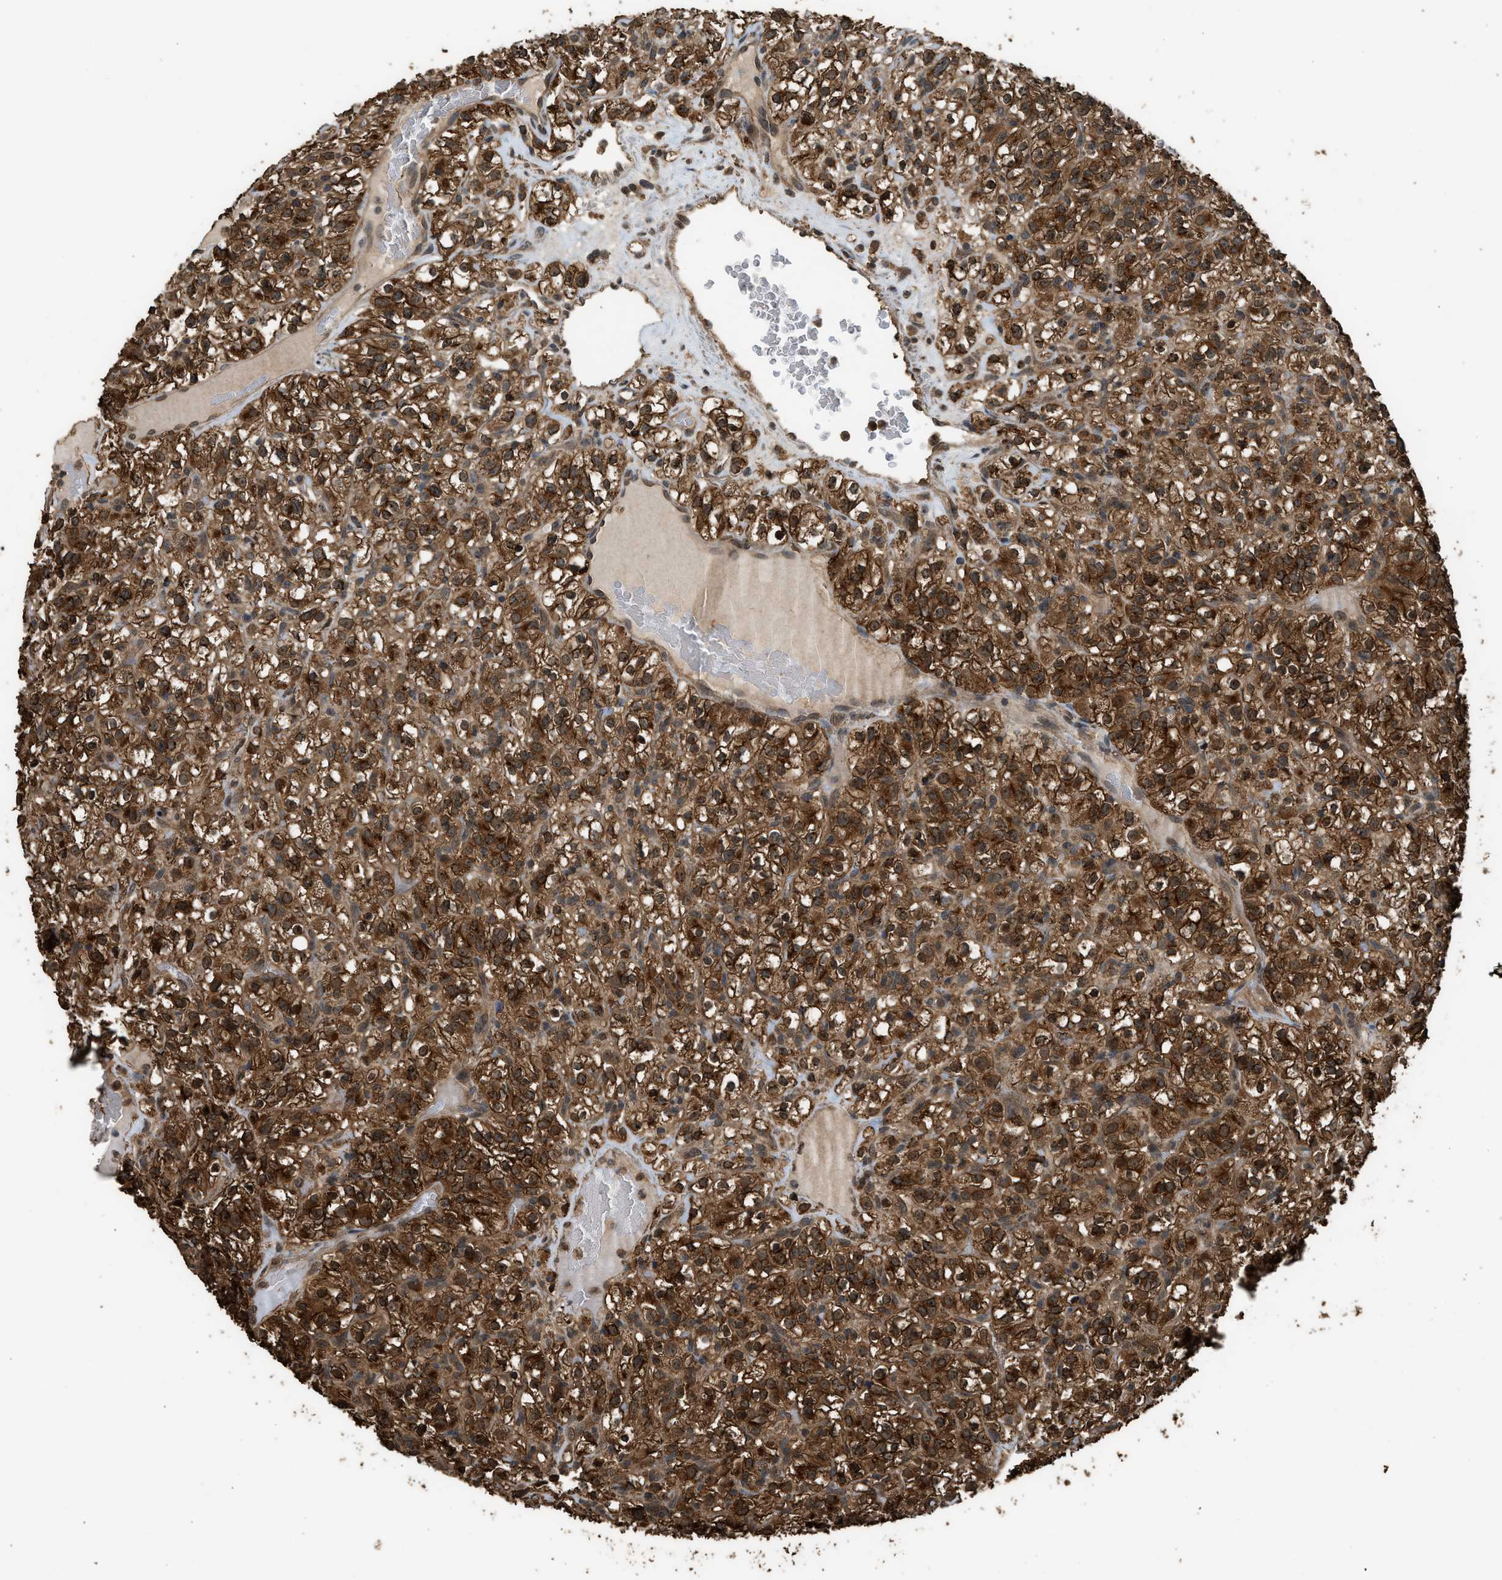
{"staining": {"intensity": "strong", "quantity": ">75%", "location": "cytoplasmic/membranous"}, "tissue": "renal cancer", "cell_type": "Tumor cells", "image_type": "cancer", "snomed": [{"axis": "morphology", "description": "Normal tissue, NOS"}, {"axis": "morphology", "description": "Adenocarcinoma, NOS"}, {"axis": "topography", "description": "Kidney"}], "caption": "Renal adenocarcinoma stained for a protein (brown) demonstrates strong cytoplasmic/membranous positive expression in about >75% of tumor cells.", "gene": "MYBL2", "patient": {"sex": "female", "age": 72}}